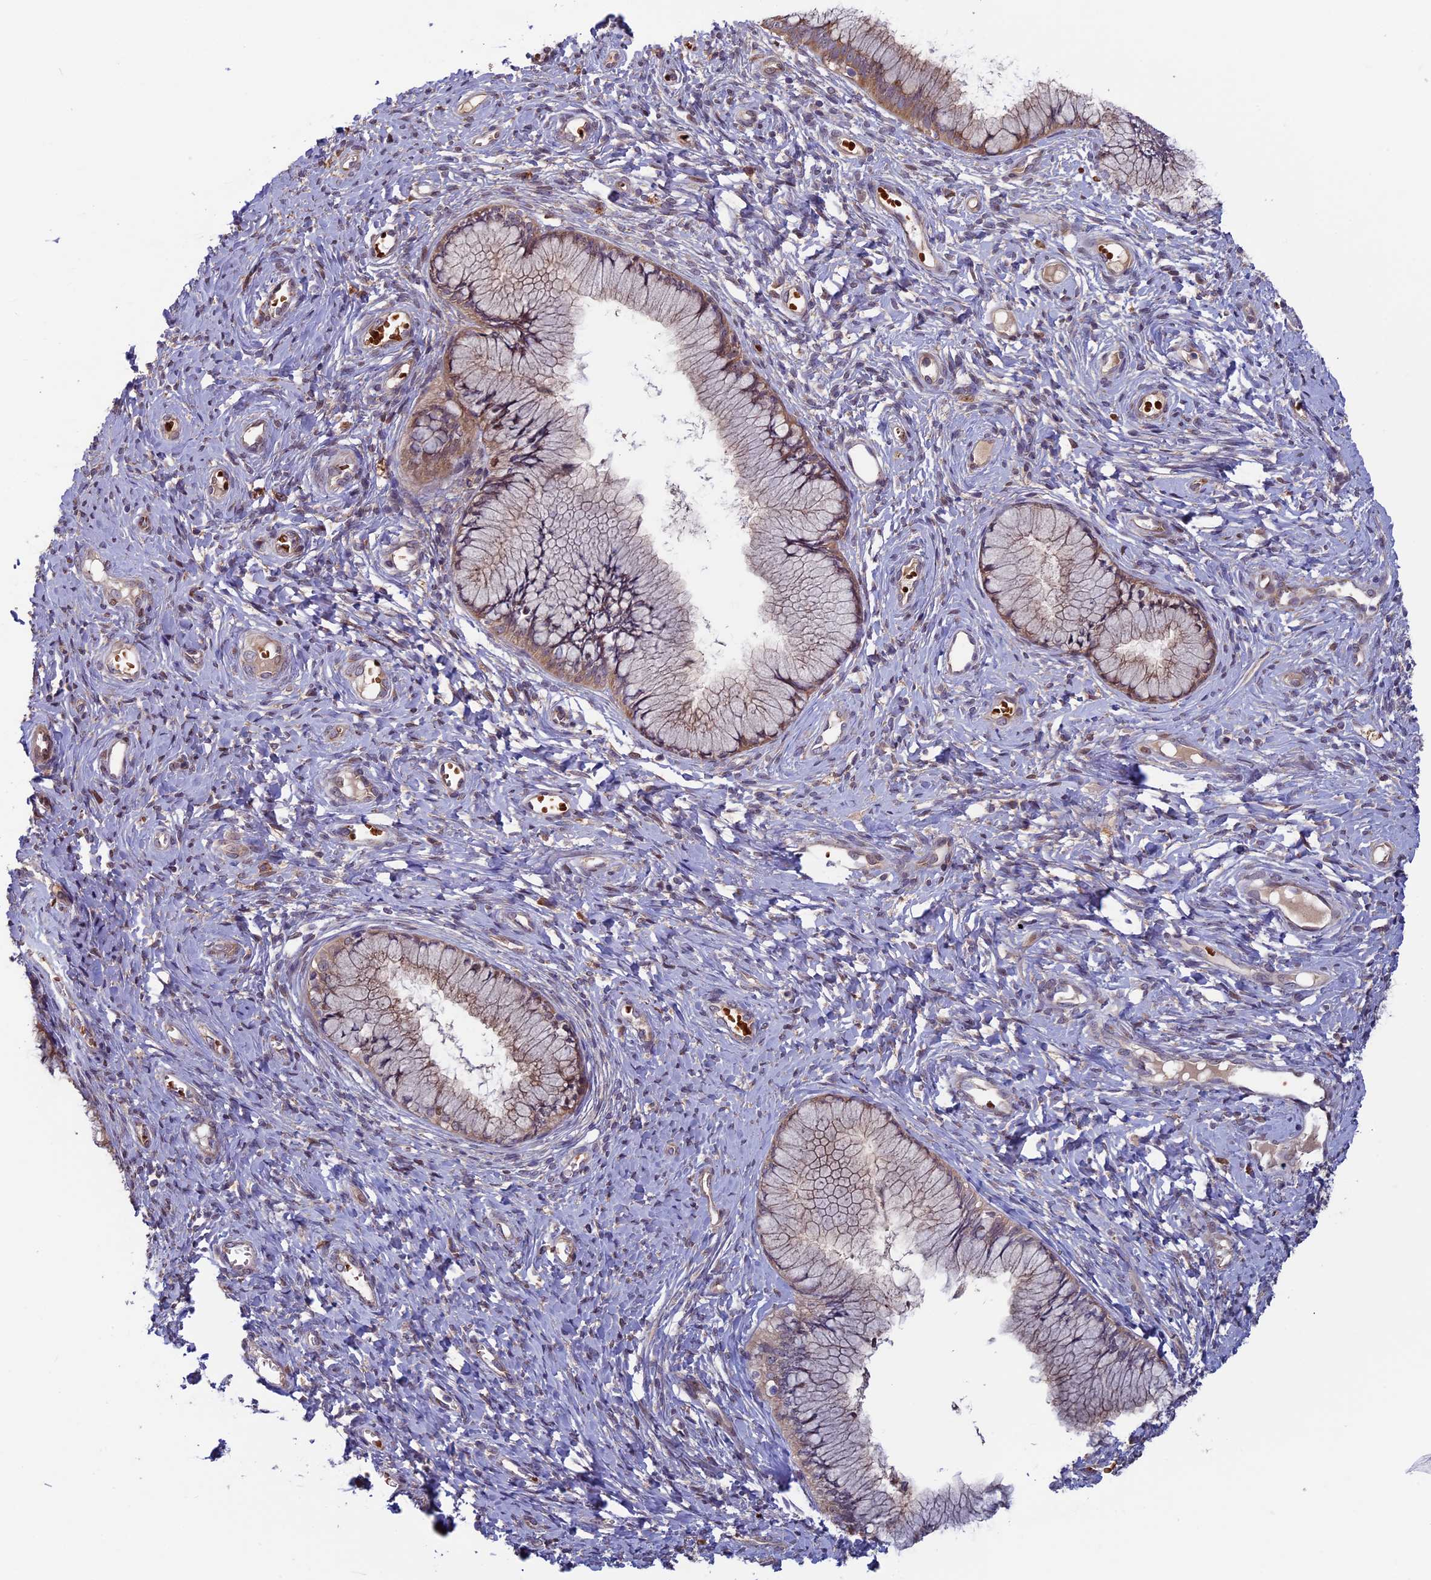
{"staining": {"intensity": "weak", "quantity": "25%-75%", "location": "cytoplasmic/membranous"}, "tissue": "cervix", "cell_type": "Glandular cells", "image_type": "normal", "snomed": [{"axis": "morphology", "description": "Normal tissue, NOS"}, {"axis": "topography", "description": "Cervix"}], "caption": "A photomicrograph of human cervix stained for a protein reveals weak cytoplasmic/membranous brown staining in glandular cells.", "gene": "CCDC9B", "patient": {"sex": "female", "age": 42}}